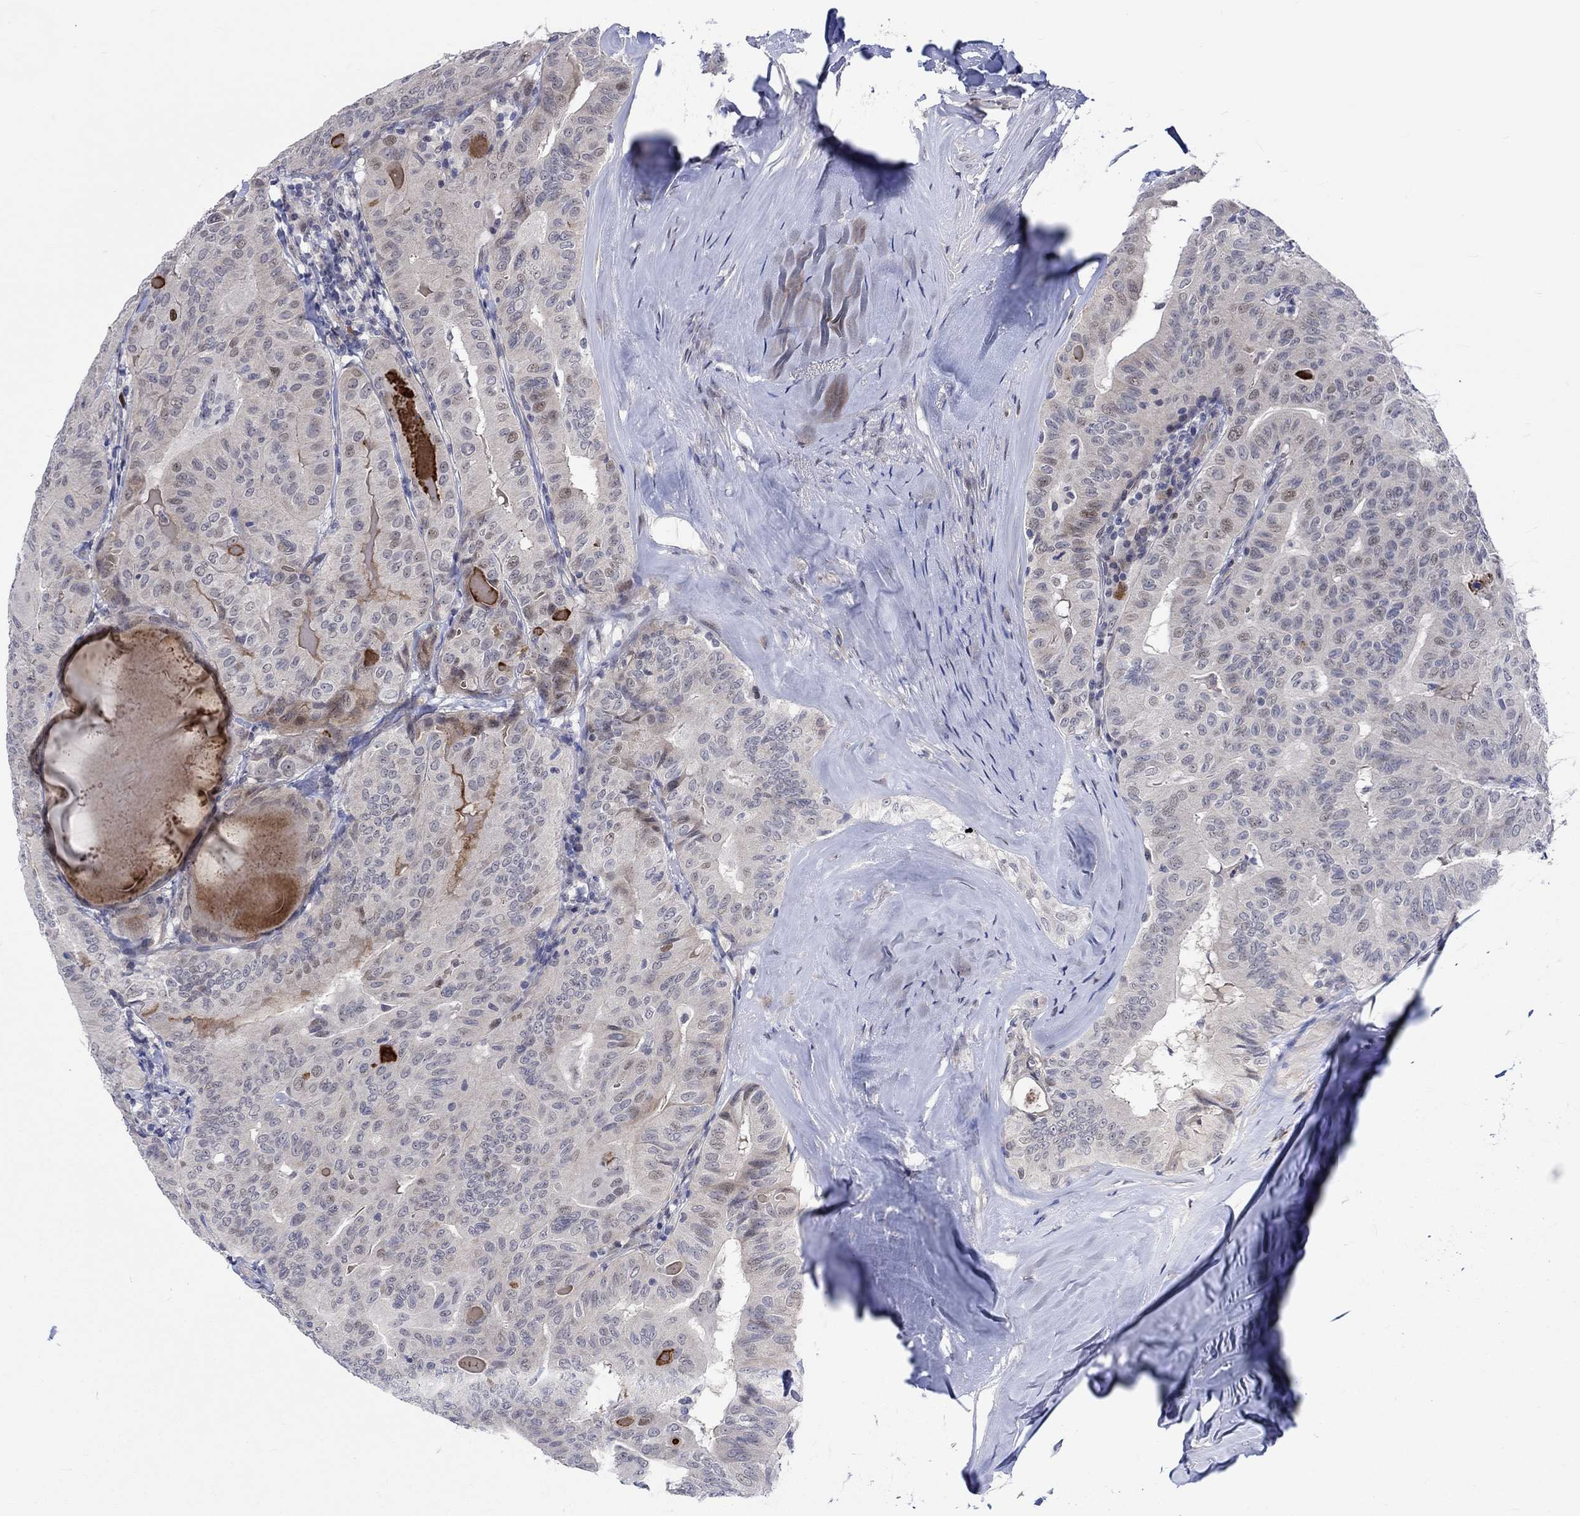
{"staining": {"intensity": "weak", "quantity": "<25%", "location": "cytoplasmic/membranous"}, "tissue": "thyroid cancer", "cell_type": "Tumor cells", "image_type": "cancer", "snomed": [{"axis": "morphology", "description": "Papillary adenocarcinoma, NOS"}, {"axis": "topography", "description": "Thyroid gland"}], "caption": "Thyroid papillary adenocarcinoma was stained to show a protein in brown. There is no significant staining in tumor cells. Nuclei are stained in blue.", "gene": "E2F8", "patient": {"sex": "female", "age": 68}}